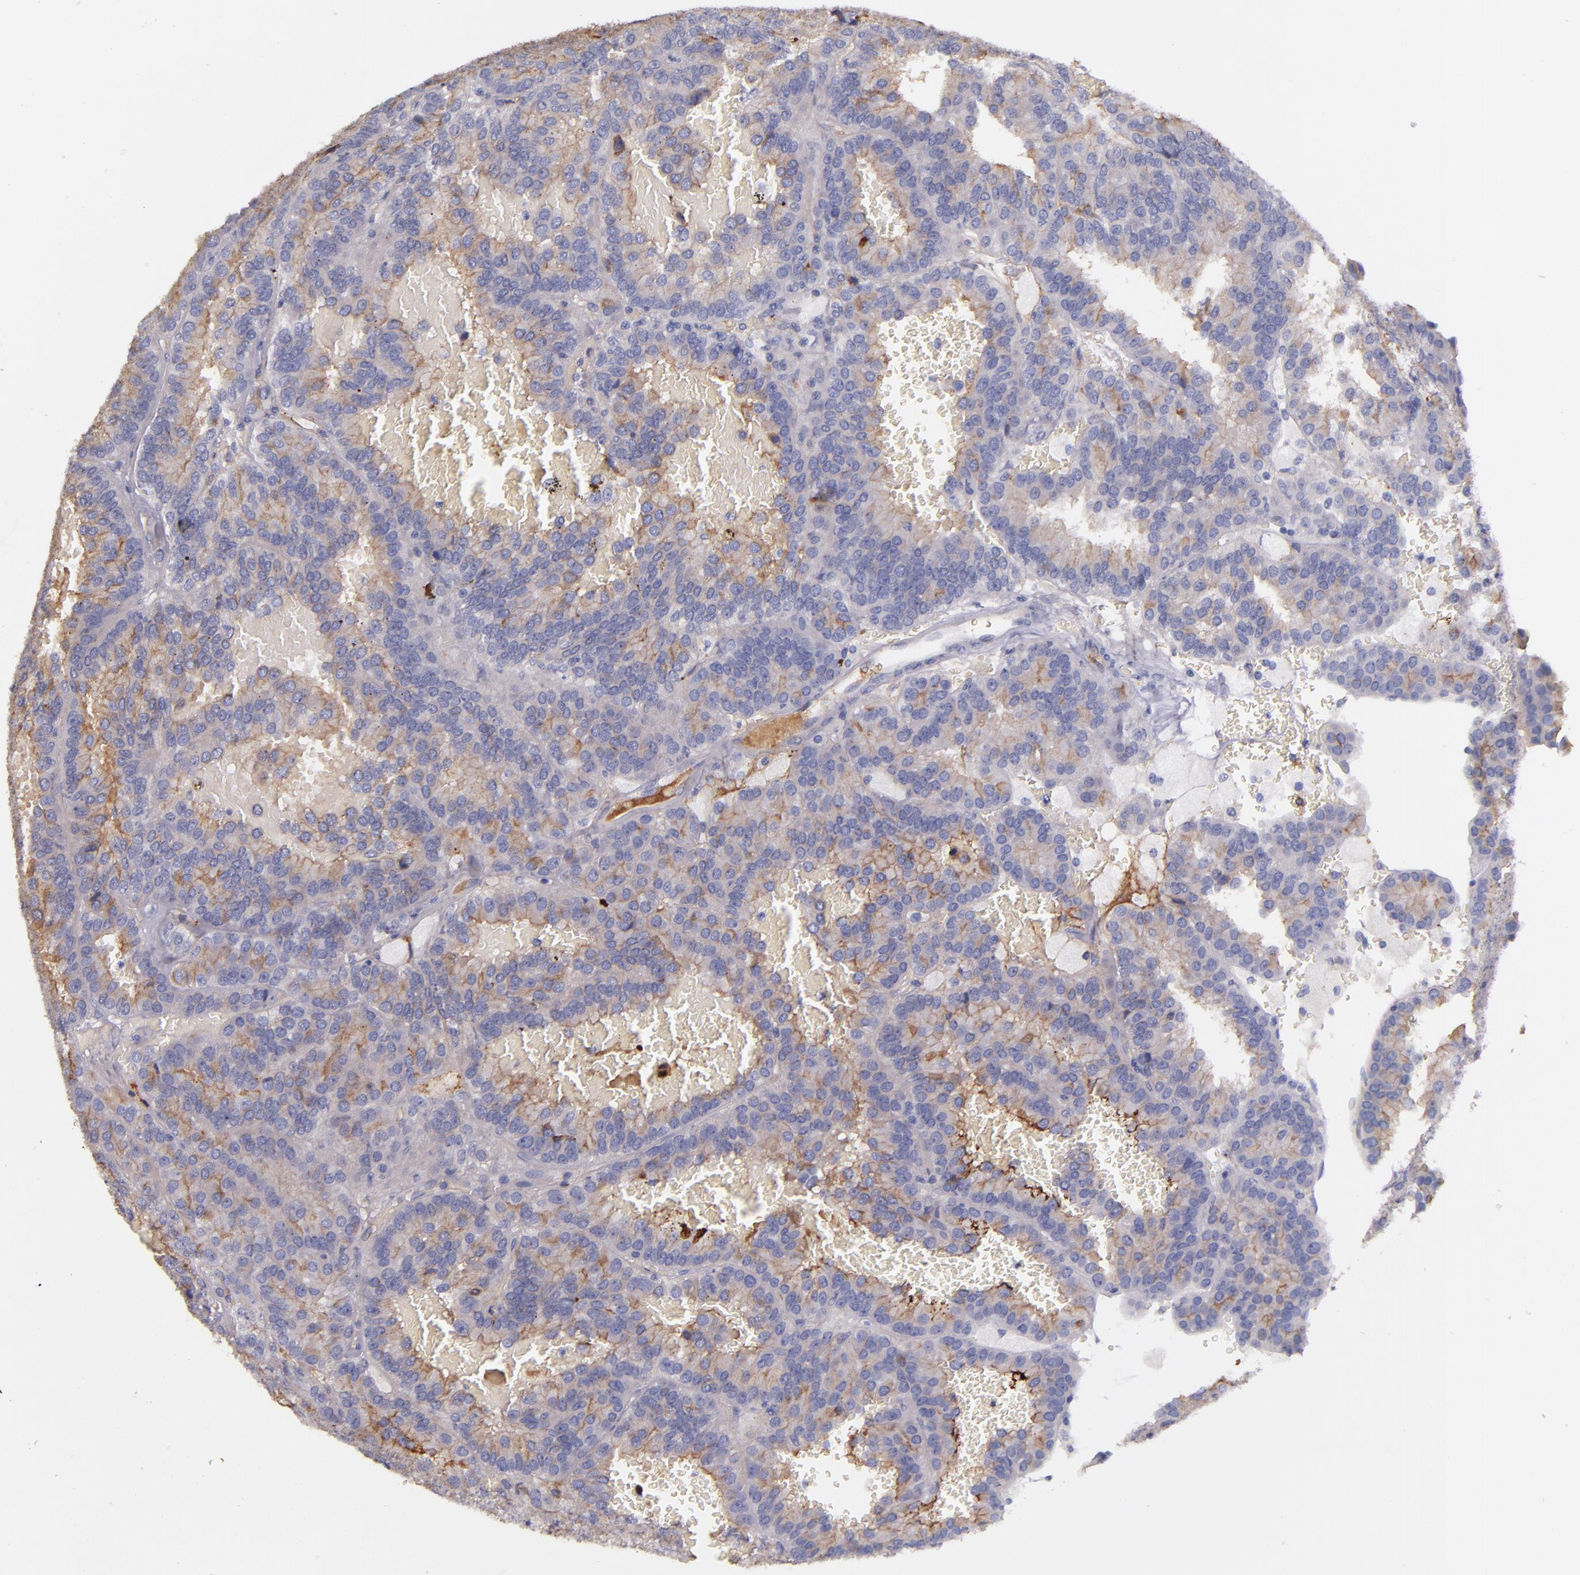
{"staining": {"intensity": "moderate", "quantity": ">75%", "location": "cytoplasmic/membranous"}, "tissue": "renal cancer", "cell_type": "Tumor cells", "image_type": "cancer", "snomed": [{"axis": "morphology", "description": "Adenocarcinoma, NOS"}, {"axis": "topography", "description": "Kidney"}], "caption": "Protein staining demonstrates moderate cytoplasmic/membranous positivity in about >75% of tumor cells in adenocarcinoma (renal). (brown staining indicates protein expression, while blue staining denotes nuclei).", "gene": "KNG1", "patient": {"sex": "male", "age": 46}}